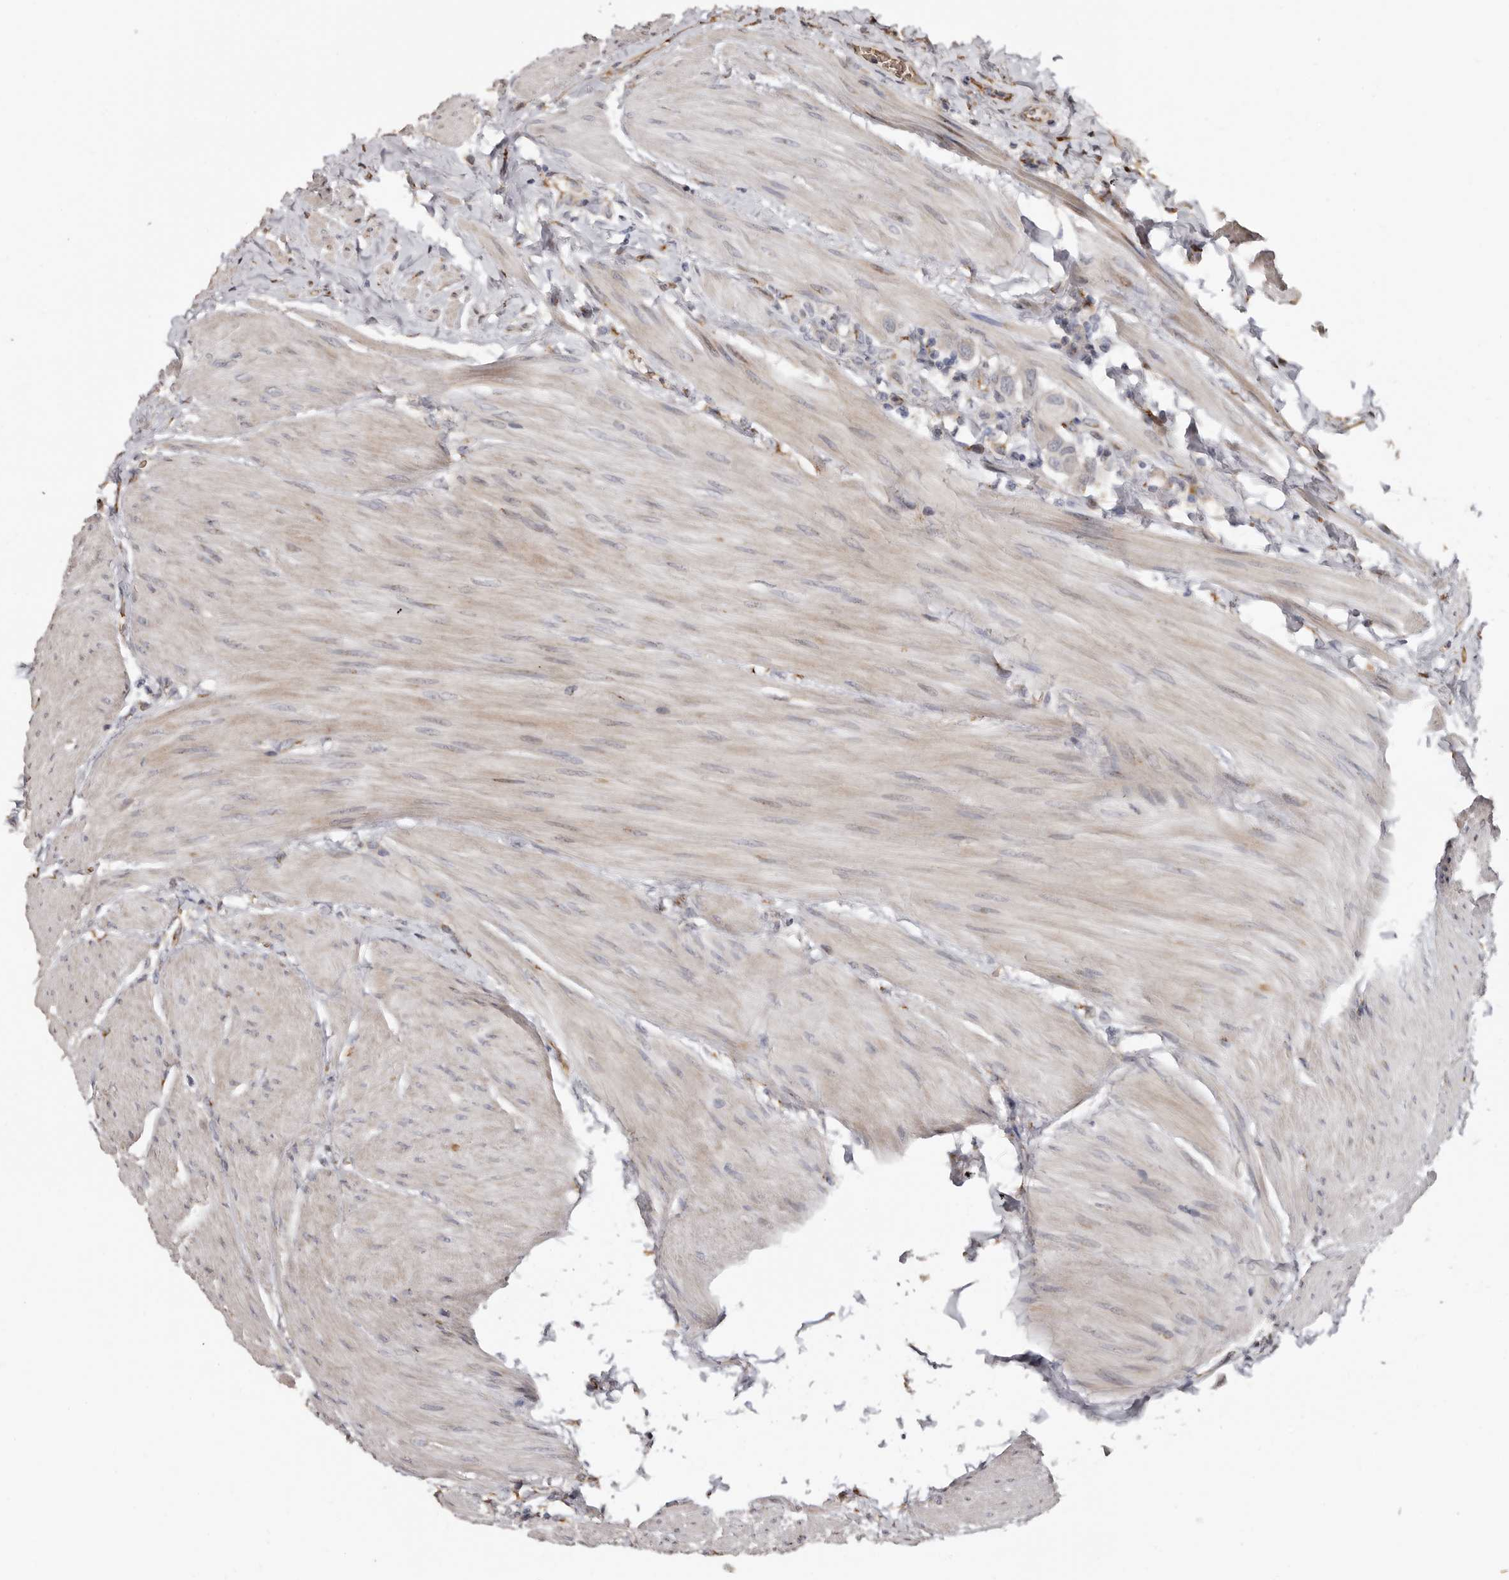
{"staining": {"intensity": "negative", "quantity": "none", "location": "none"}, "tissue": "urothelial cancer", "cell_type": "Tumor cells", "image_type": "cancer", "snomed": [{"axis": "morphology", "description": "Urothelial carcinoma, High grade"}, {"axis": "topography", "description": "Urinary bladder"}], "caption": "The image exhibits no significant staining in tumor cells of urothelial cancer.", "gene": "ENTREP1", "patient": {"sex": "male", "age": 50}}